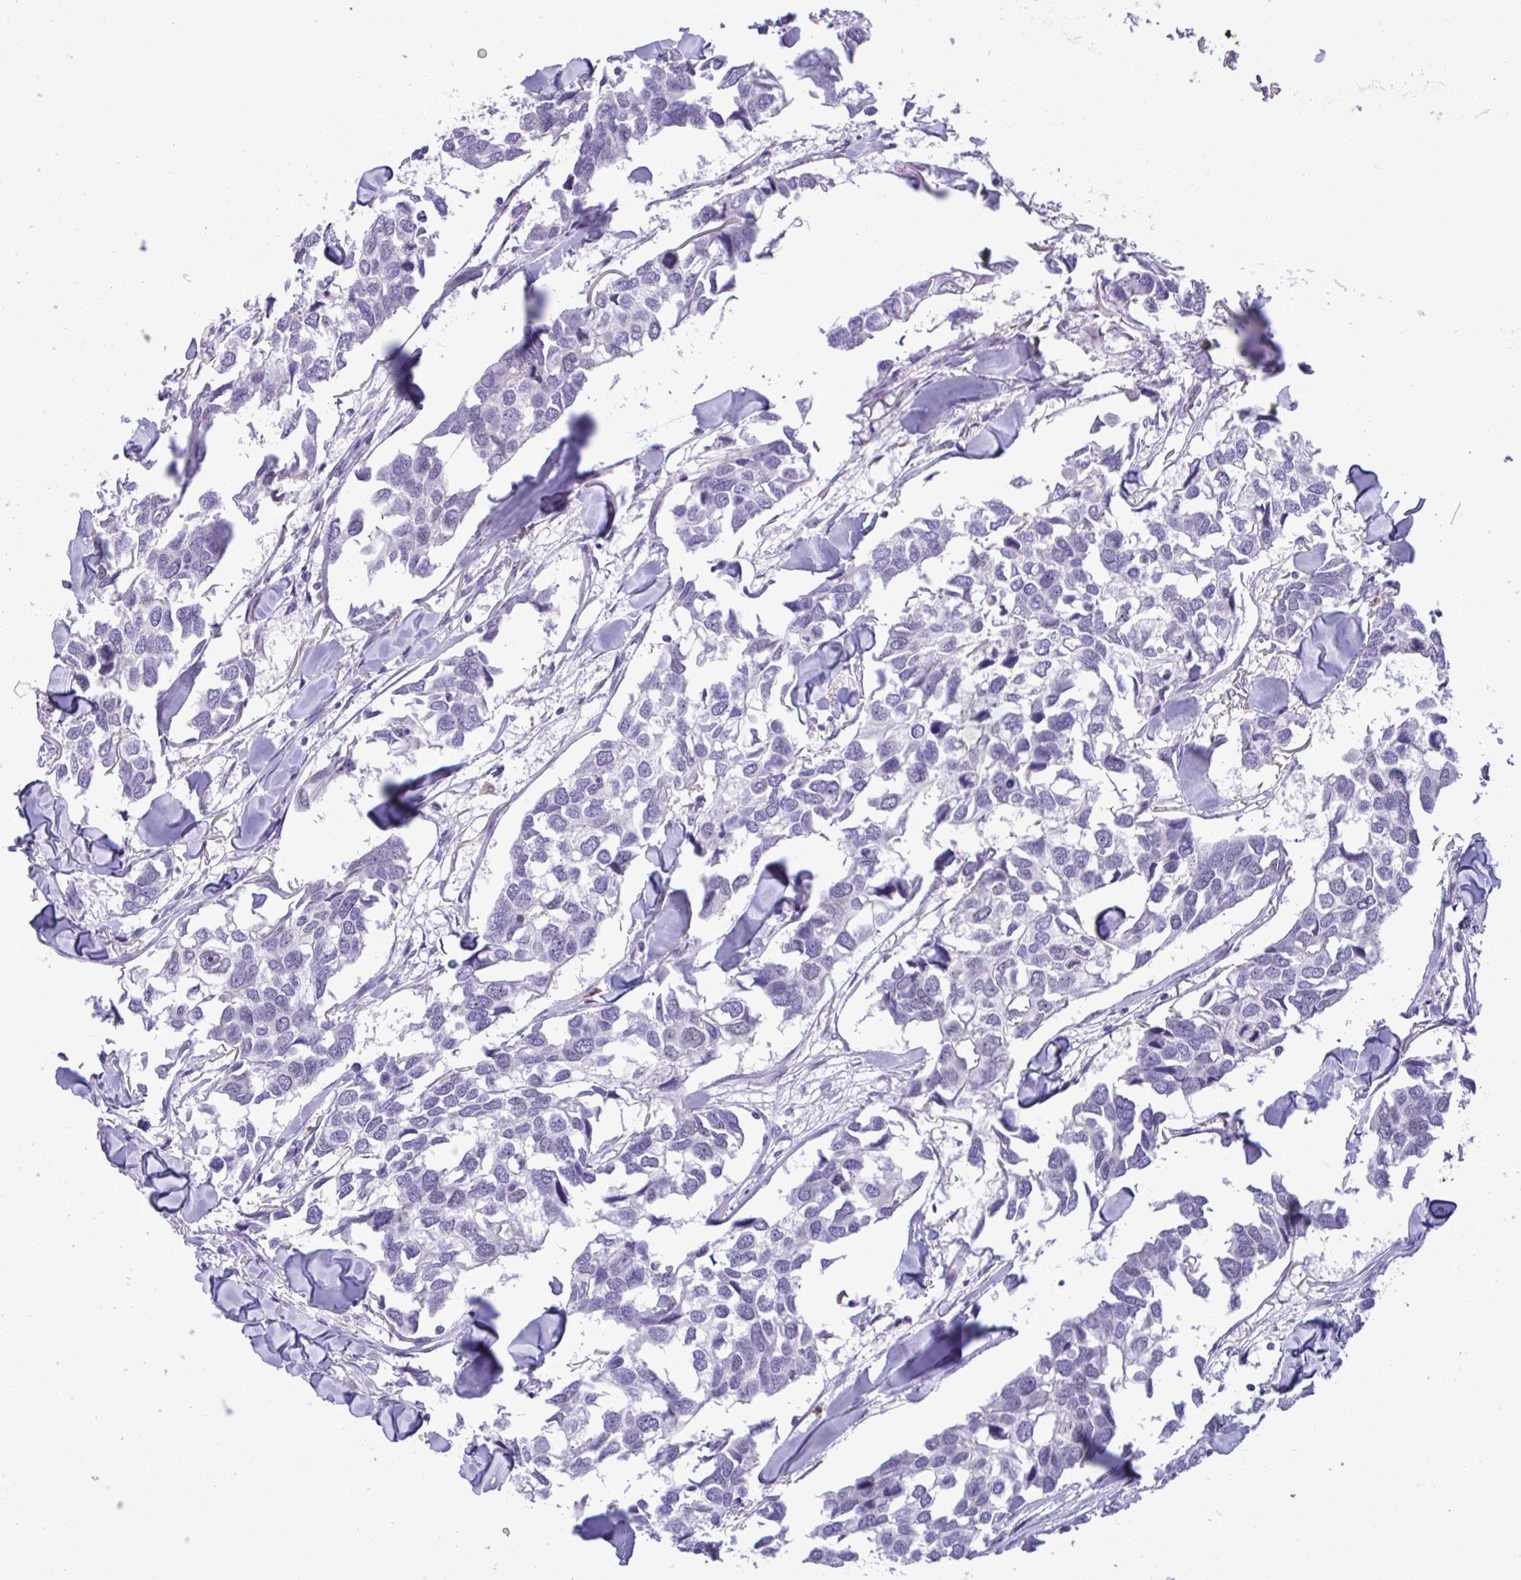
{"staining": {"intensity": "negative", "quantity": "none", "location": "none"}, "tissue": "breast cancer", "cell_type": "Tumor cells", "image_type": "cancer", "snomed": [{"axis": "morphology", "description": "Duct carcinoma"}, {"axis": "topography", "description": "Breast"}], "caption": "This is an immunohistochemistry (IHC) histopathology image of breast cancer. There is no expression in tumor cells.", "gene": "YBX2", "patient": {"sex": "female", "age": 83}}